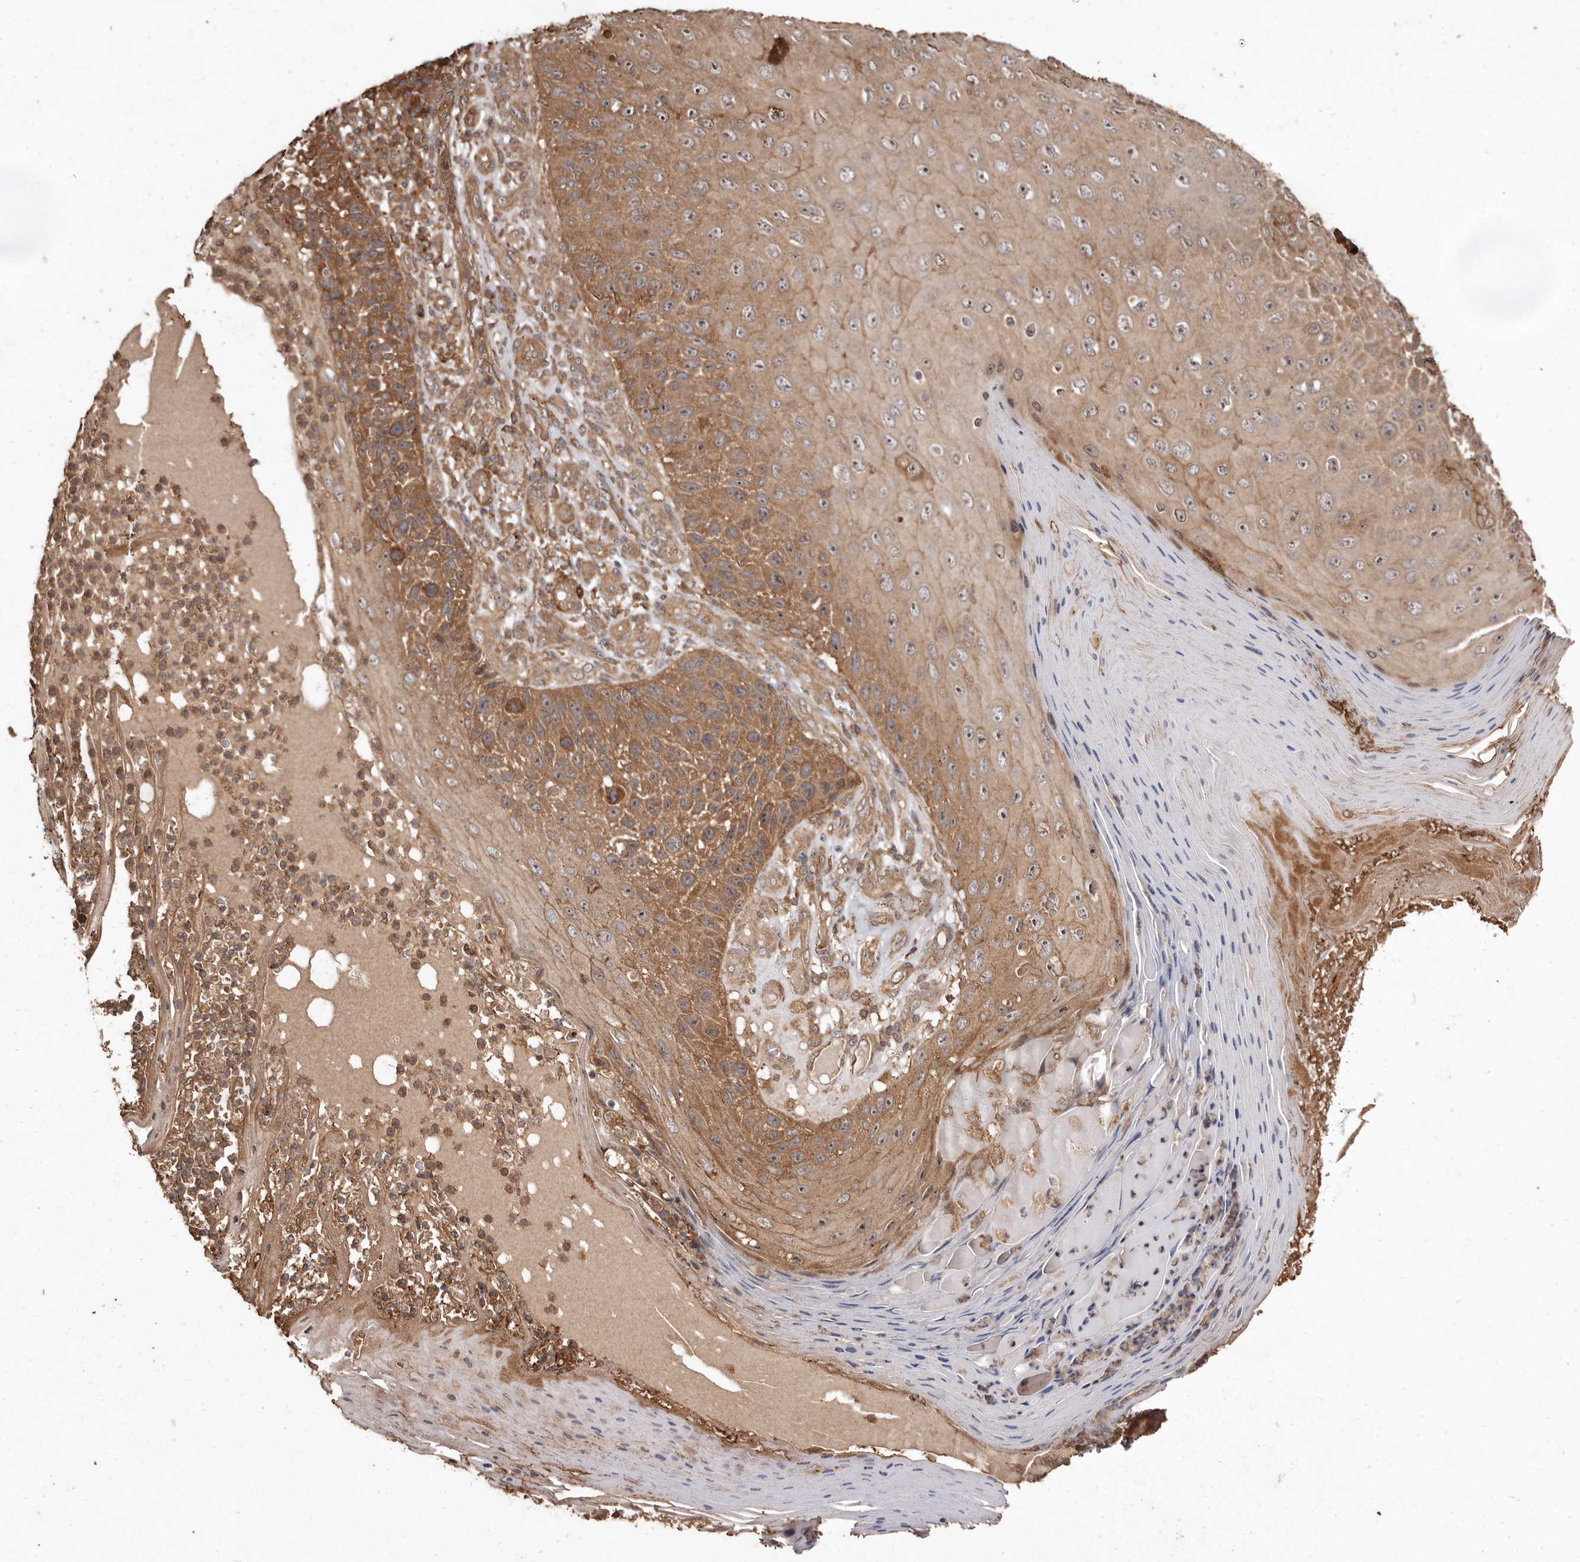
{"staining": {"intensity": "moderate", "quantity": ">75%", "location": "cytoplasmic/membranous,nuclear"}, "tissue": "skin cancer", "cell_type": "Tumor cells", "image_type": "cancer", "snomed": [{"axis": "morphology", "description": "Squamous cell carcinoma, NOS"}, {"axis": "topography", "description": "Skin"}], "caption": "Skin cancer stained with DAB immunohistochemistry shows medium levels of moderate cytoplasmic/membranous and nuclear staining in about >75% of tumor cells.", "gene": "RWDD1", "patient": {"sex": "female", "age": 88}}